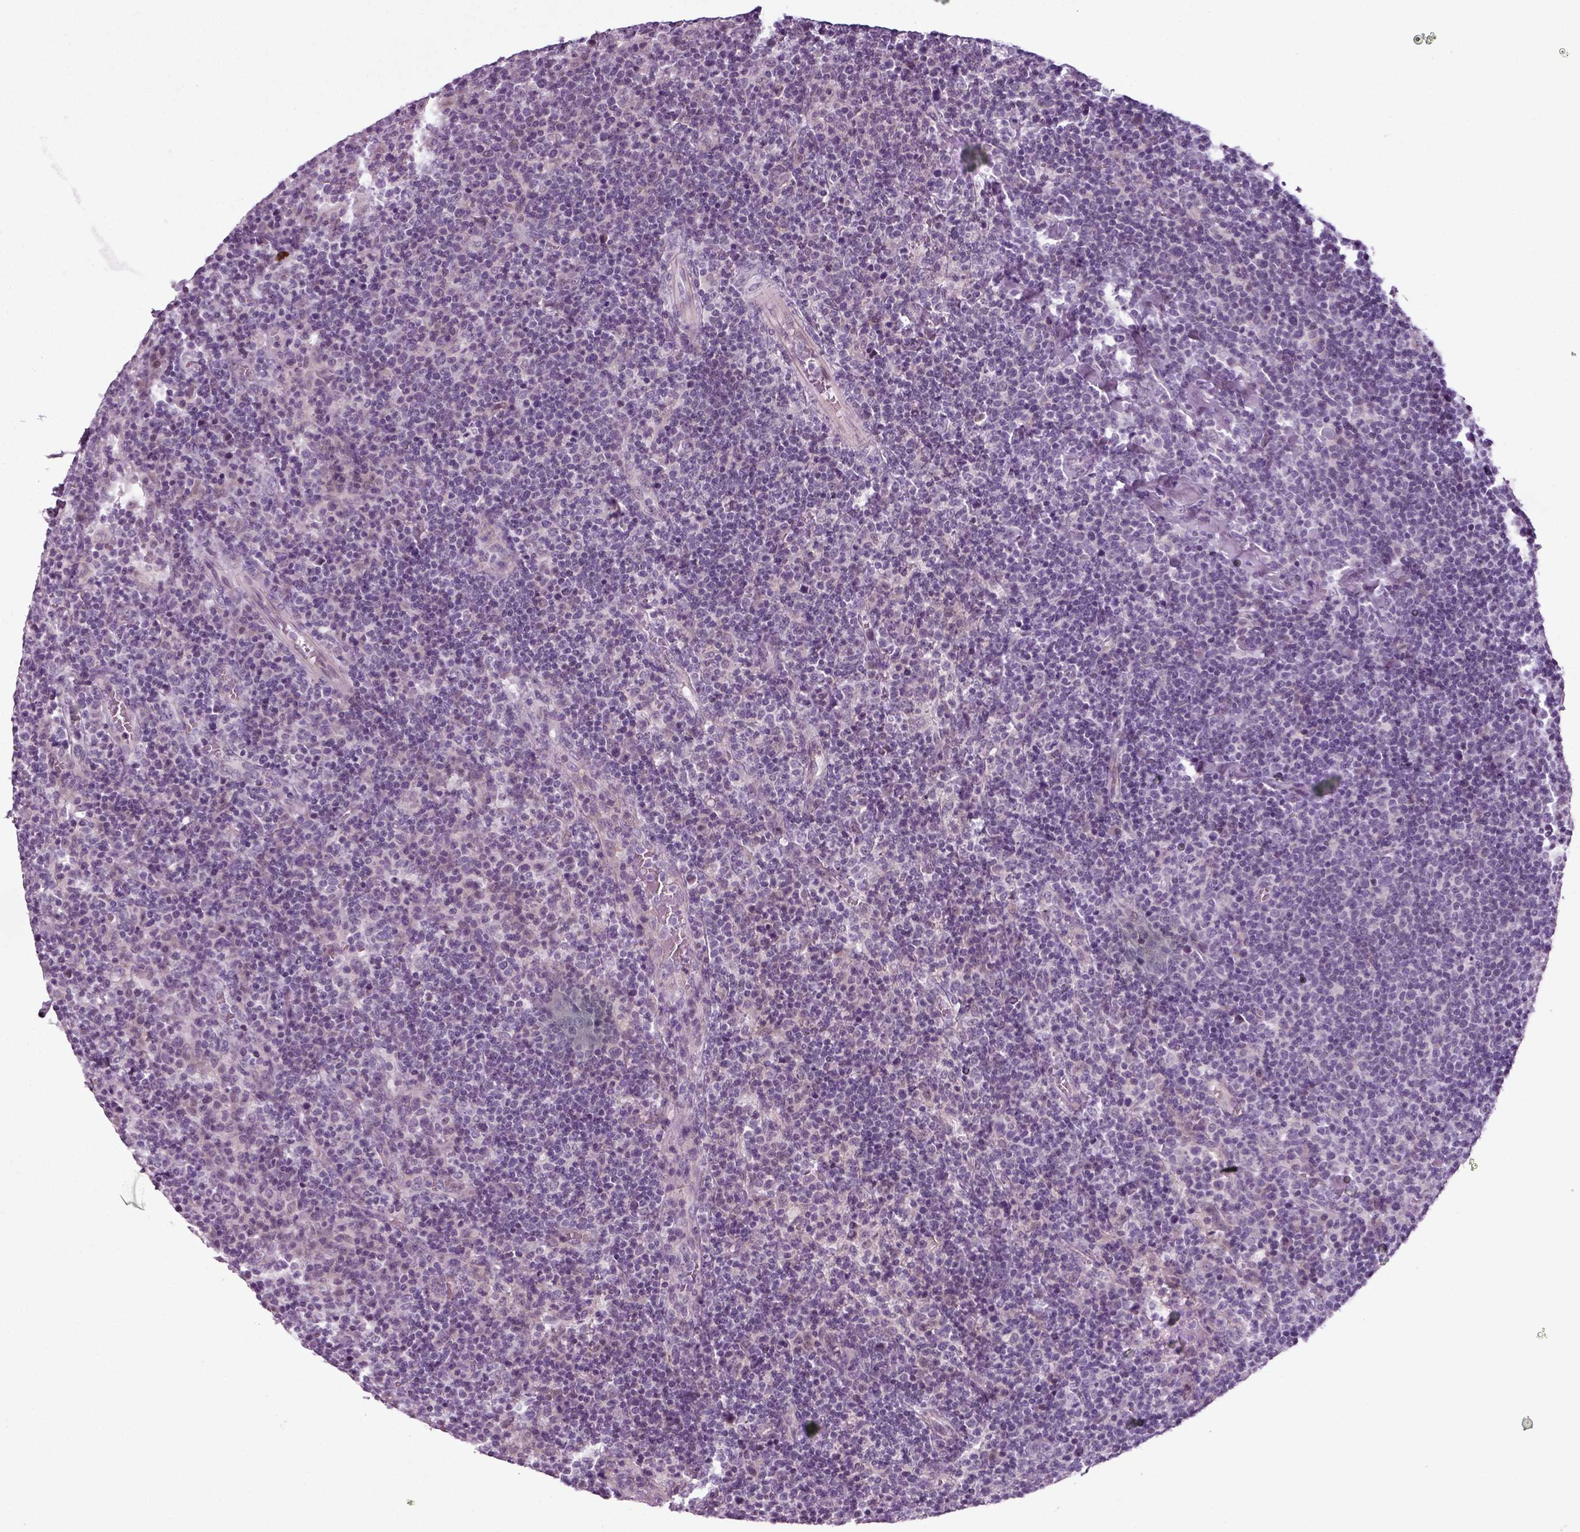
{"staining": {"intensity": "negative", "quantity": "none", "location": "none"}, "tissue": "lymphoma", "cell_type": "Tumor cells", "image_type": "cancer", "snomed": [{"axis": "morphology", "description": "Malignant lymphoma, non-Hodgkin's type, High grade"}, {"axis": "topography", "description": "Lymph node"}], "caption": "This is an immunohistochemistry image of lymphoma. There is no staining in tumor cells.", "gene": "SCG5", "patient": {"sex": "male", "age": 61}}